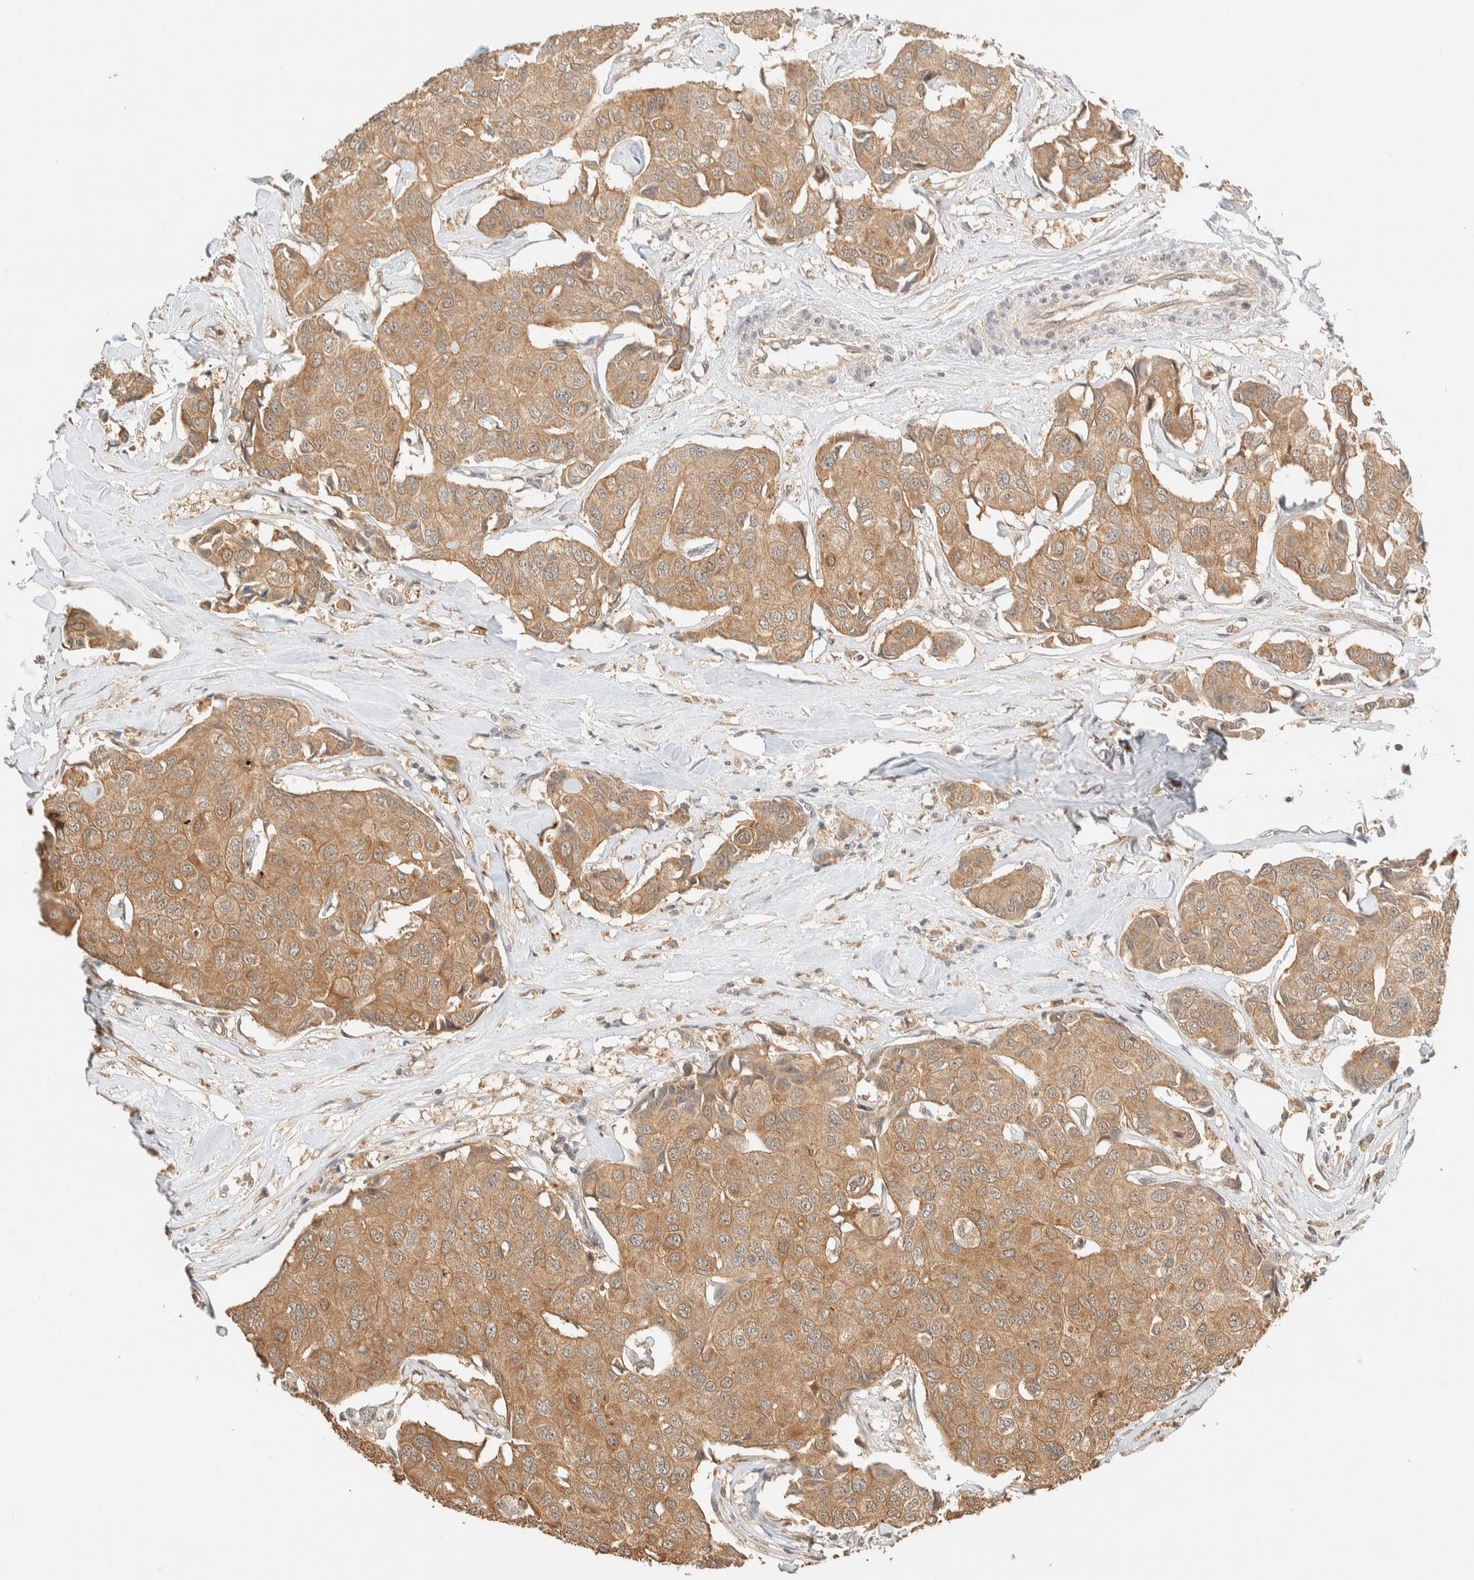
{"staining": {"intensity": "moderate", "quantity": ">75%", "location": "cytoplasmic/membranous"}, "tissue": "breast cancer", "cell_type": "Tumor cells", "image_type": "cancer", "snomed": [{"axis": "morphology", "description": "Duct carcinoma"}, {"axis": "topography", "description": "Breast"}], "caption": "High-magnification brightfield microscopy of intraductal carcinoma (breast) stained with DAB (brown) and counterstained with hematoxylin (blue). tumor cells exhibit moderate cytoplasmic/membranous positivity is appreciated in approximately>75% of cells.", "gene": "ZBTB34", "patient": {"sex": "female", "age": 80}}